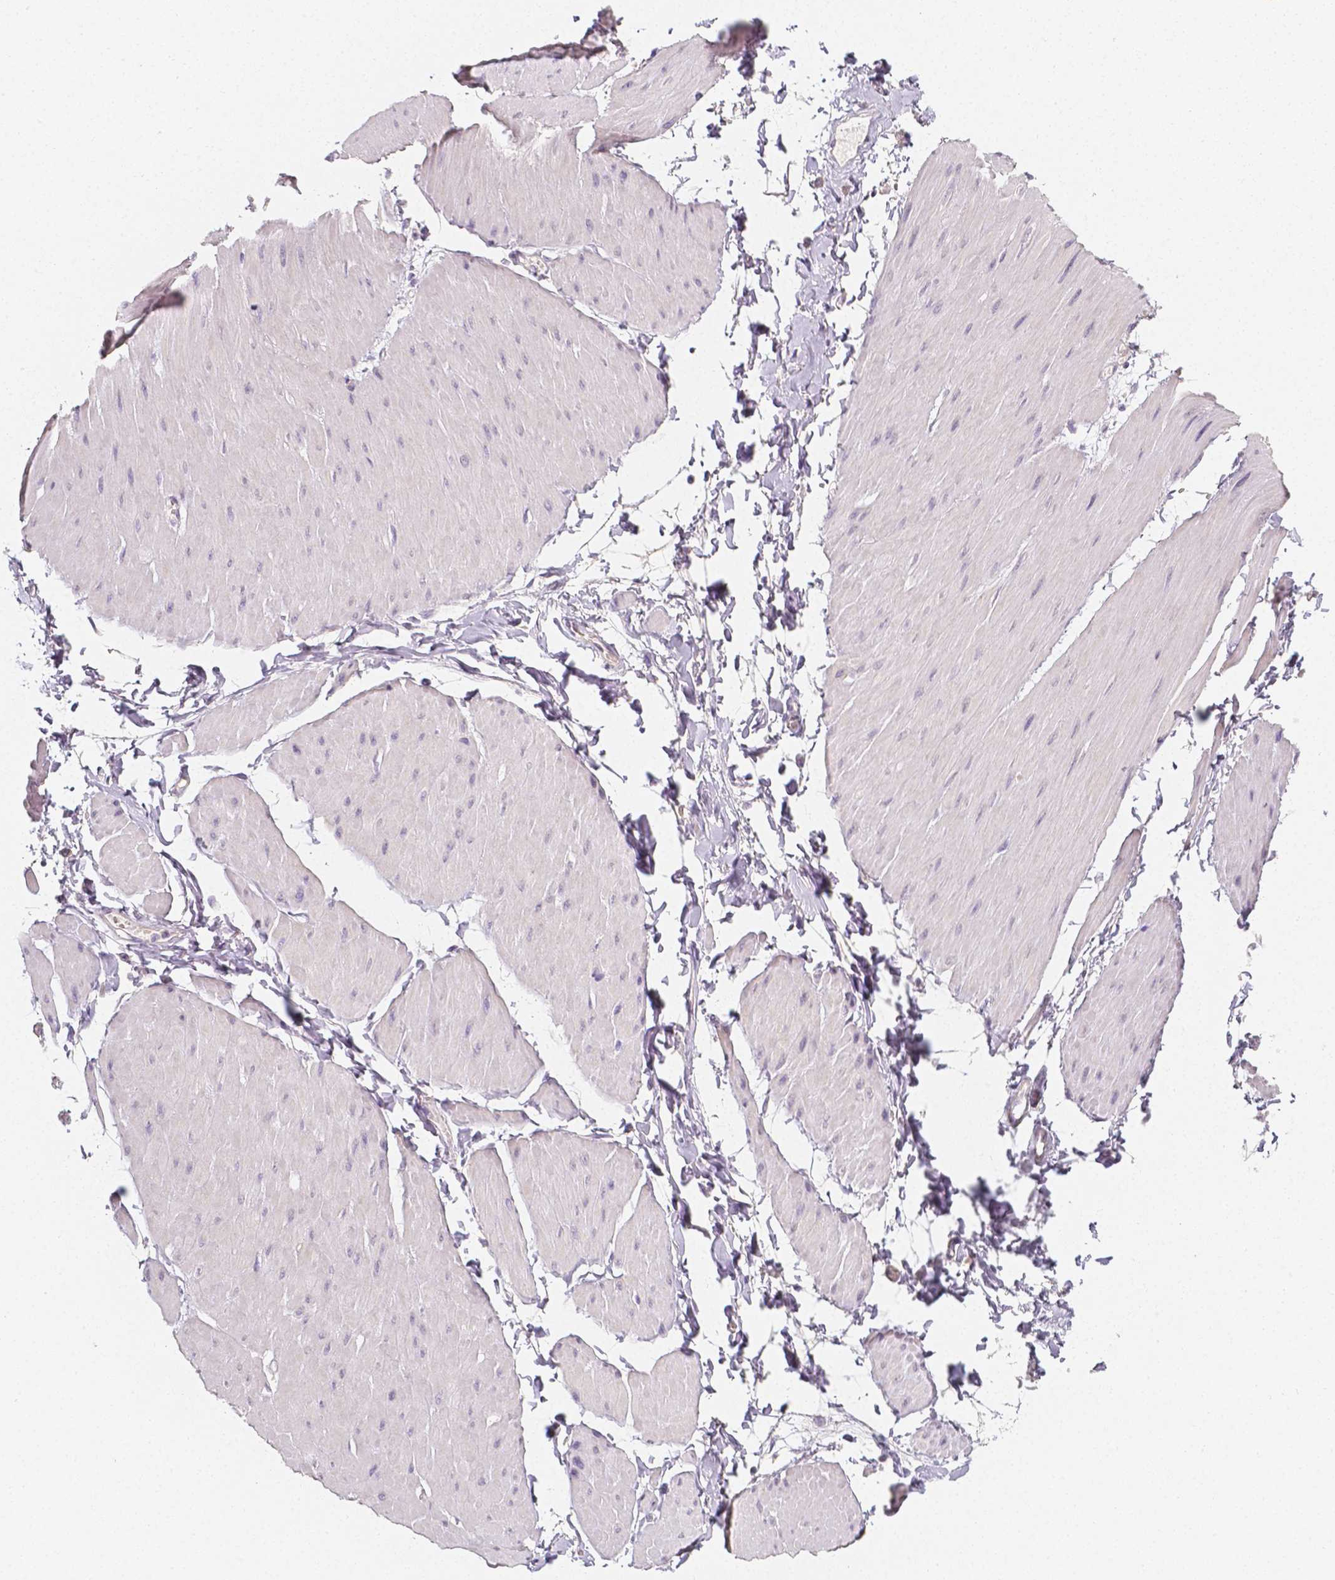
{"staining": {"intensity": "negative", "quantity": "none", "location": "none"}, "tissue": "adipose tissue", "cell_type": "Adipocytes", "image_type": "normal", "snomed": [{"axis": "morphology", "description": "Normal tissue, NOS"}, {"axis": "topography", "description": "Smooth muscle"}, {"axis": "topography", "description": "Peripheral nerve tissue"}], "caption": "Immunohistochemistry image of unremarkable adipose tissue stained for a protein (brown), which reveals no staining in adipocytes. (DAB (3,3'-diaminobenzidine) immunohistochemistry, high magnification).", "gene": "THY1", "patient": {"sex": "male", "age": 58}}